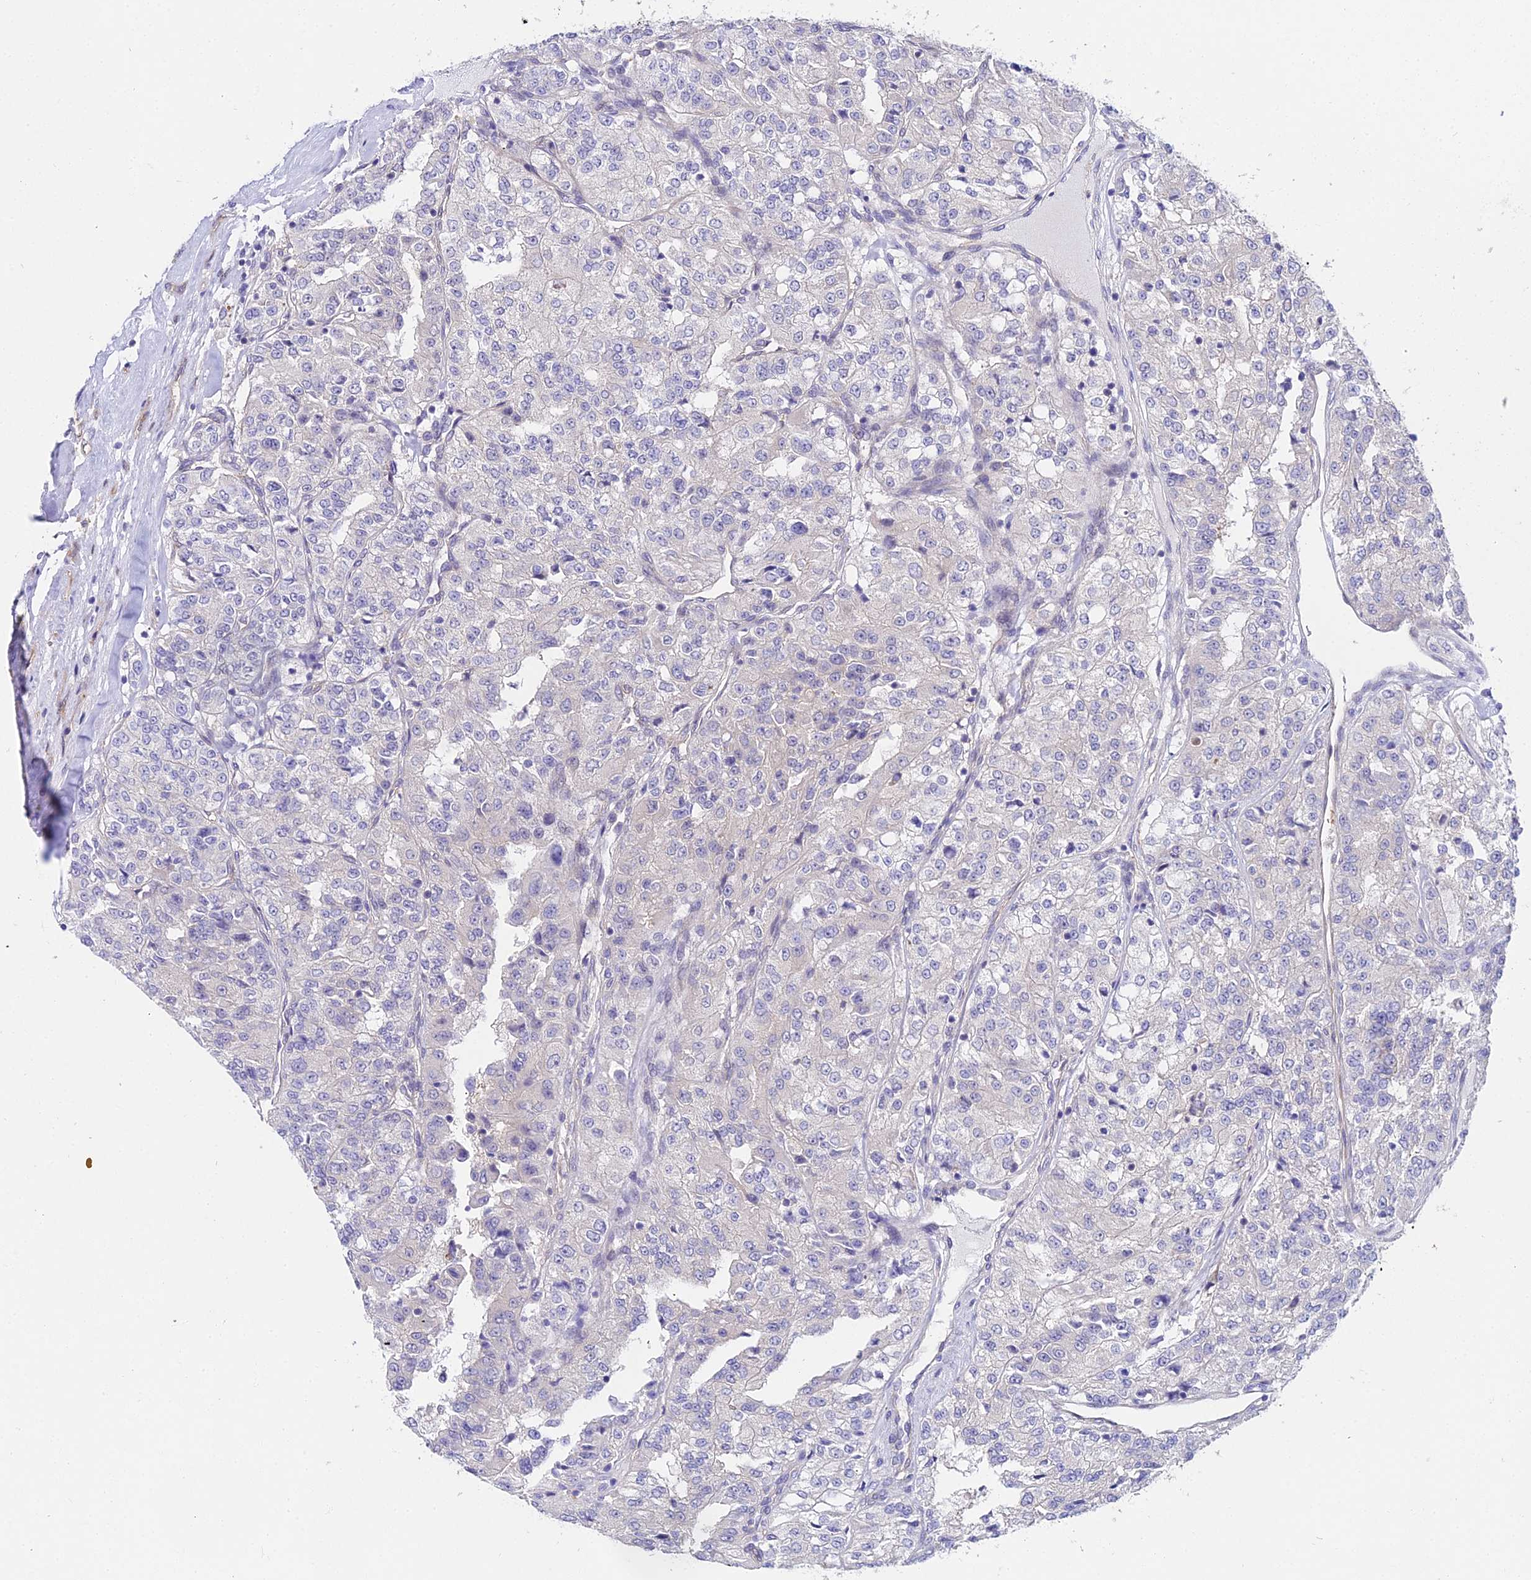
{"staining": {"intensity": "negative", "quantity": "none", "location": "none"}, "tissue": "renal cancer", "cell_type": "Tumor cells", "image_type": "cancer", "snomed": [{"axis": "morphology", "description": "Adenocarcinoma, NOS"}, {"axis": "topography", "description": "Kidney"}], "caption": "Immunohistochemical staining of renal adenocarcinoma shows no significant staining in tumor cells. (Stains: DAB (3,3'-diaminobenzidine) immunohistochemistry (IHC) with hematoxylin counter stain, Microscopy: brightfield microscopy at high magnification).", "gene": "PPP2R2C", "patient": {"sex": "female", "age": 63}}